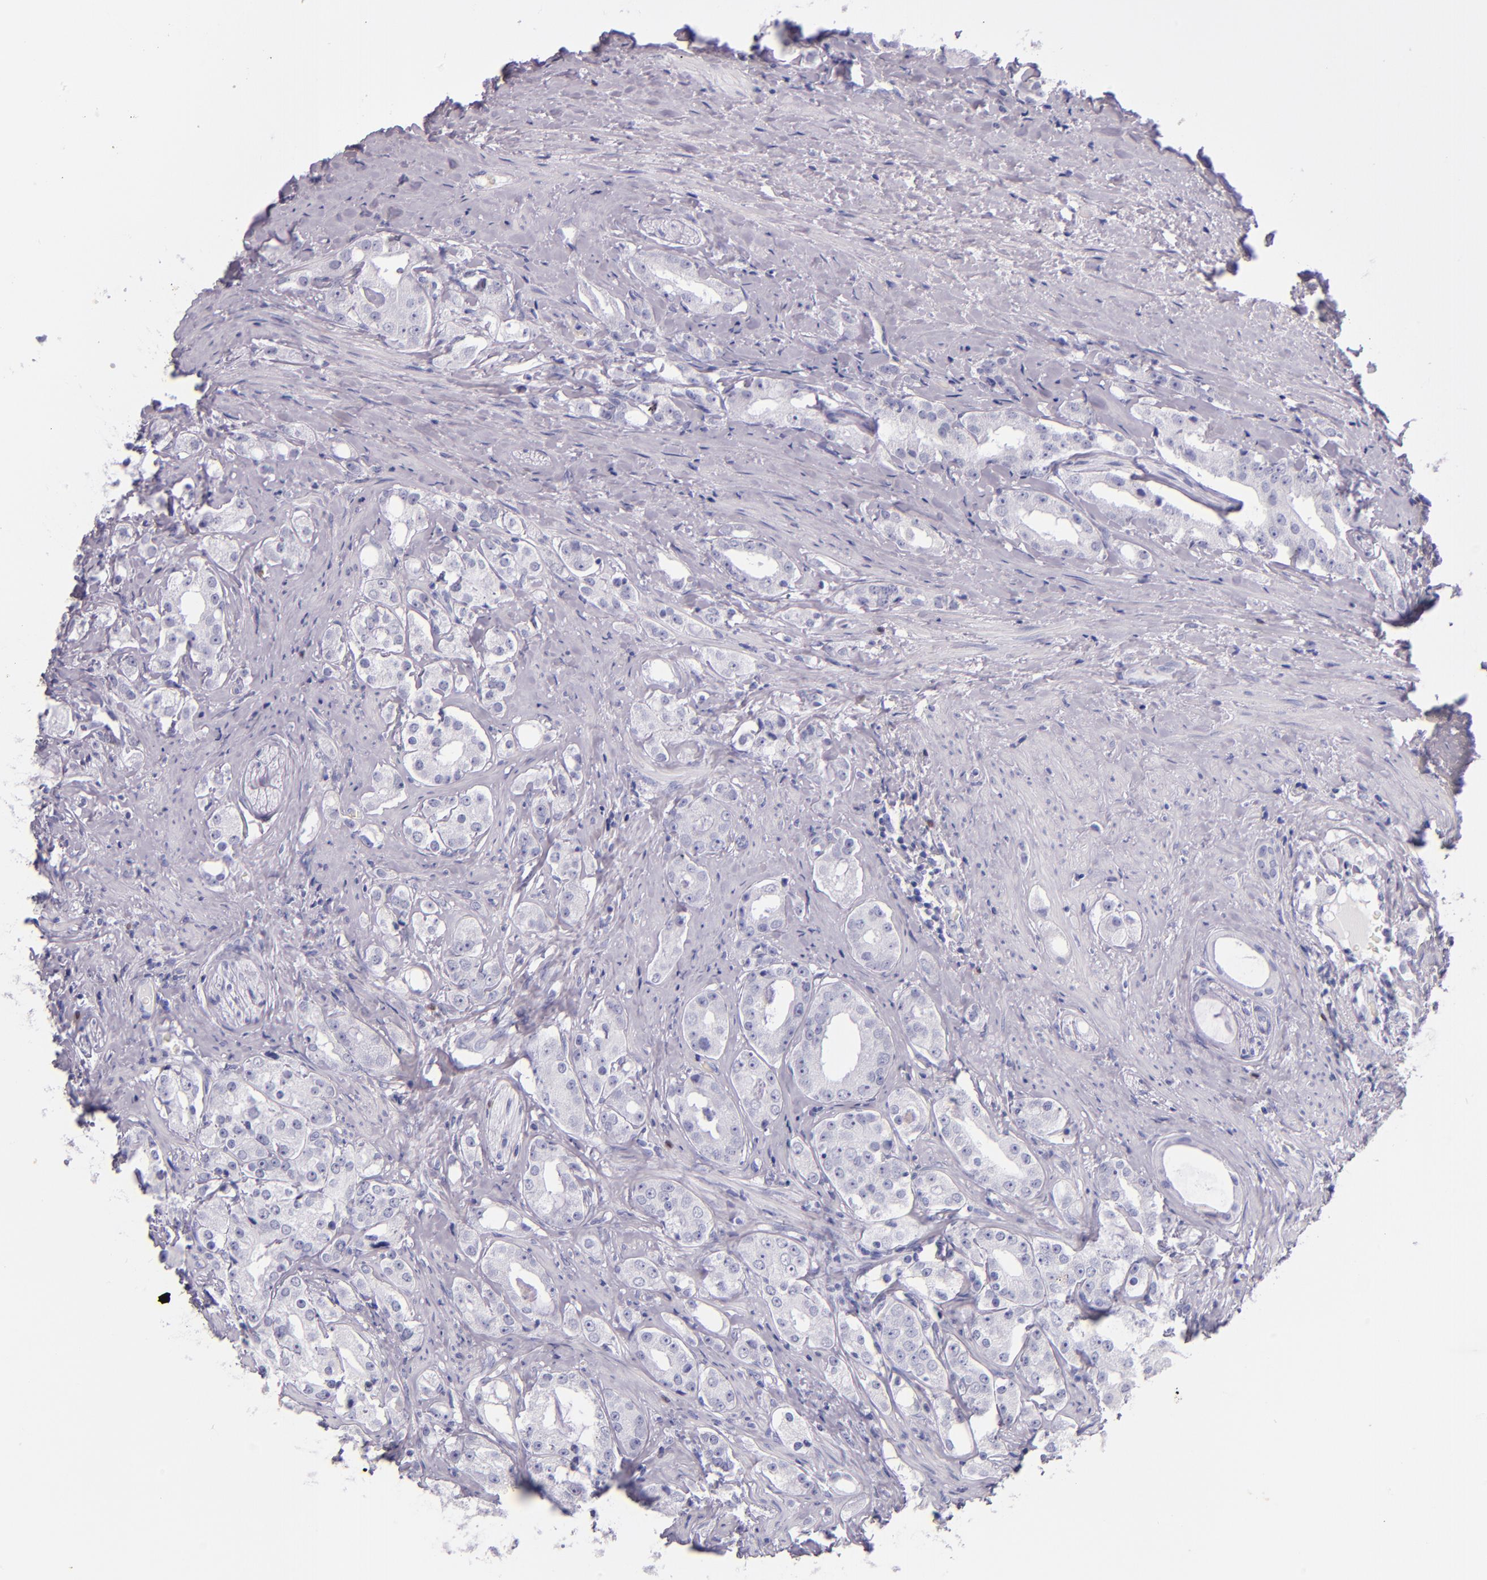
{"staining": {"intensity": "negative", "quantity": "none", "location": "none"}, "tissue": "prostate cancer", "cell_type": "Tumor cells", "image_type": "cancer", "snomed": [{"axis": "morphology", "description": "Adenocarcinoma, High grade"}, {"axis": "topography", "description": "Prostate"}], "caption": "The image exhibits no significant expression in tumor cells of prostate cancer (adenocarcinoma (high-grade)).", "gene": "IRF4", "patient": {"sex": "male", "age": 68}}